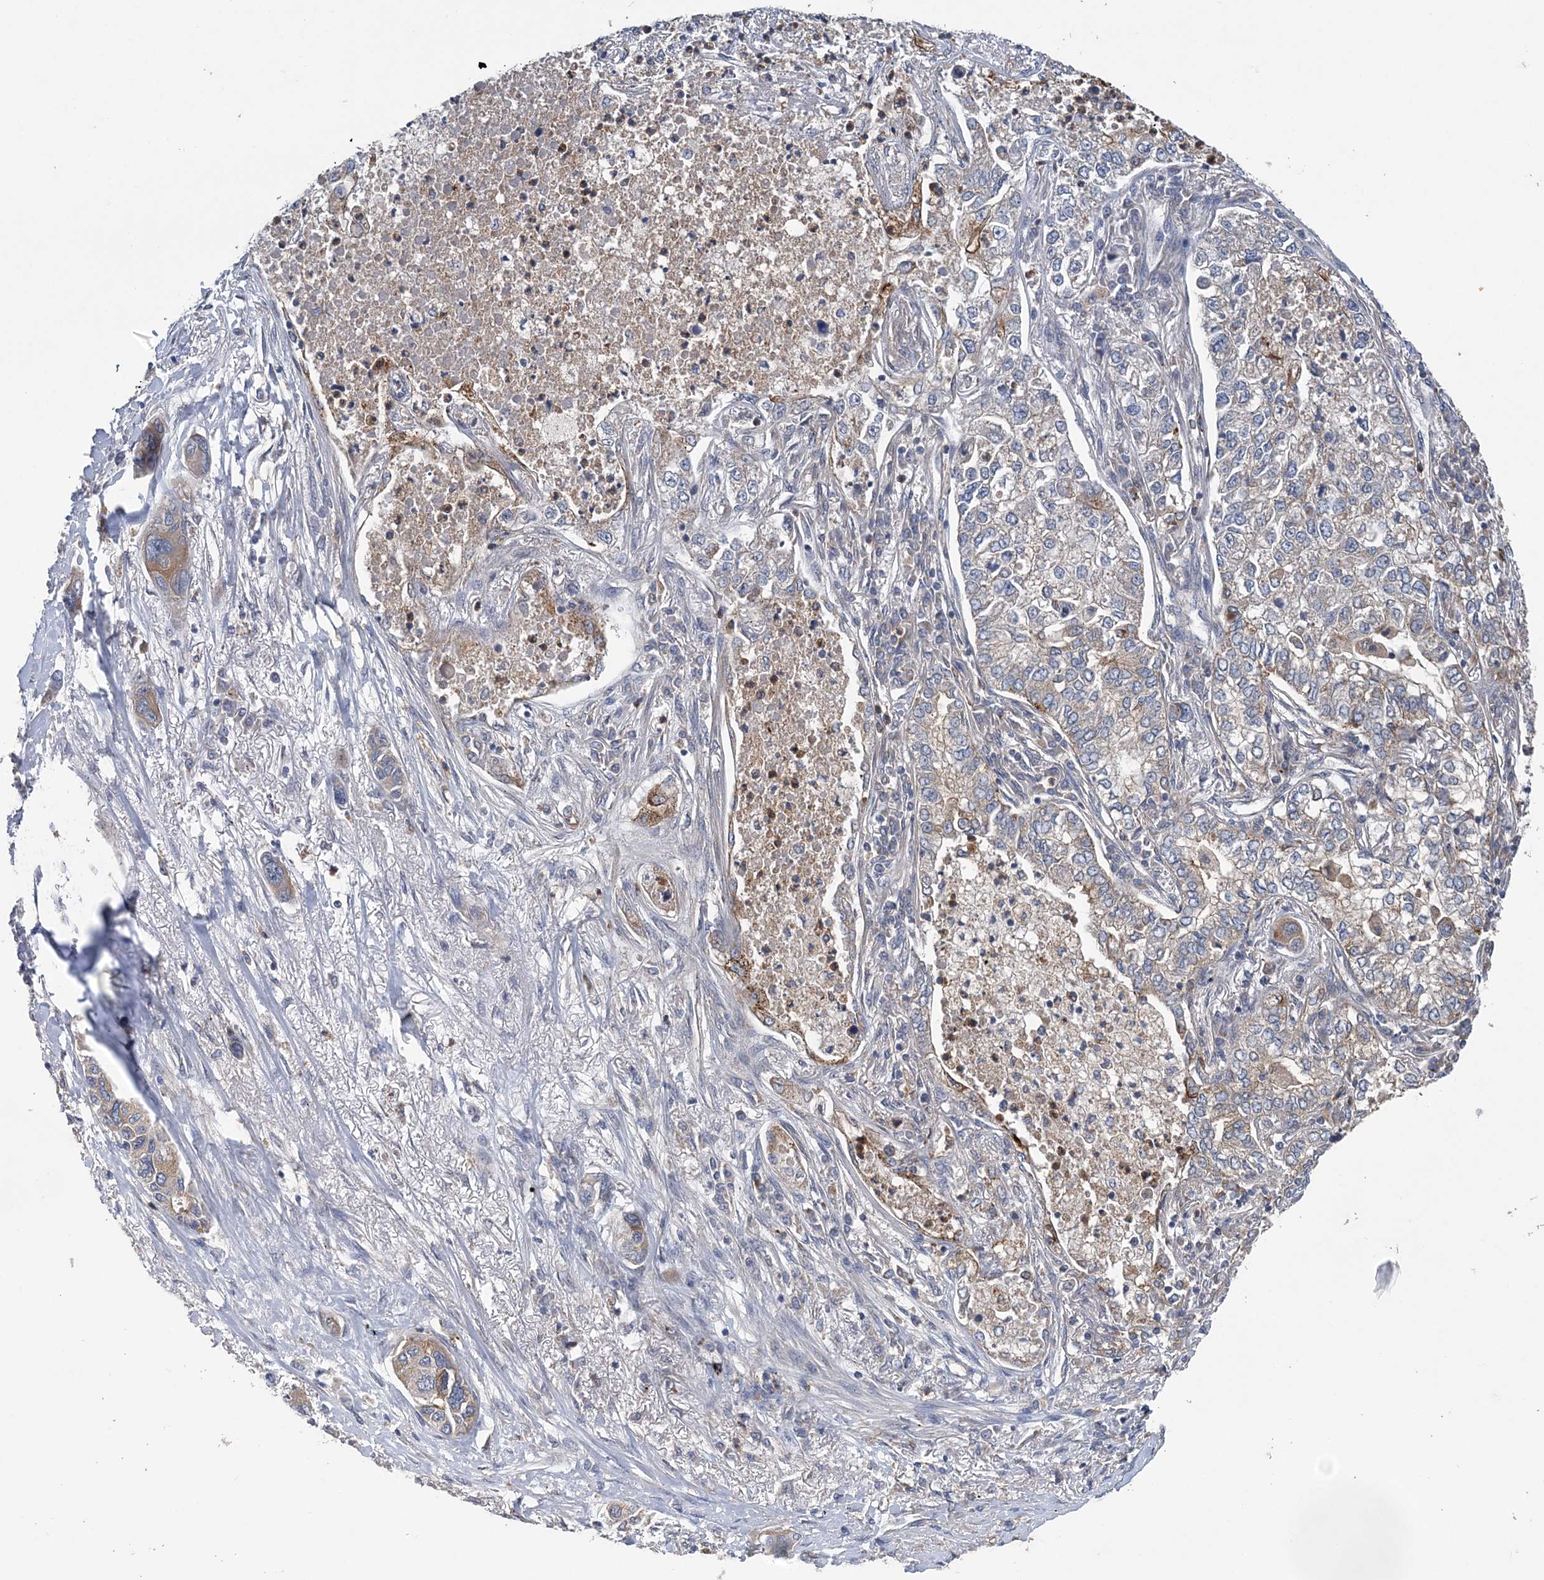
{"staining": {"intensity": "moderate", "quantity": "<25%", "location": "cytoplasmic/membranous"}, "tissue": "lung cancer", "cell_type": "Tumor cells", "image_type": "cancer", "snomed": [{"axis": "morphology", "description": "Adenocarcinoma, NOS"}, {"axis": "topography", "description": "Lung"}], "caption": "Approximately <25% of tumor cells in lung adenocarcinoma display moderate cytoplasmic/membranous protein staining as visualized by brown immunohistochemical staining.", "gene": "PTTG1IP", "patient": {"sex": "male", "age": 49}}